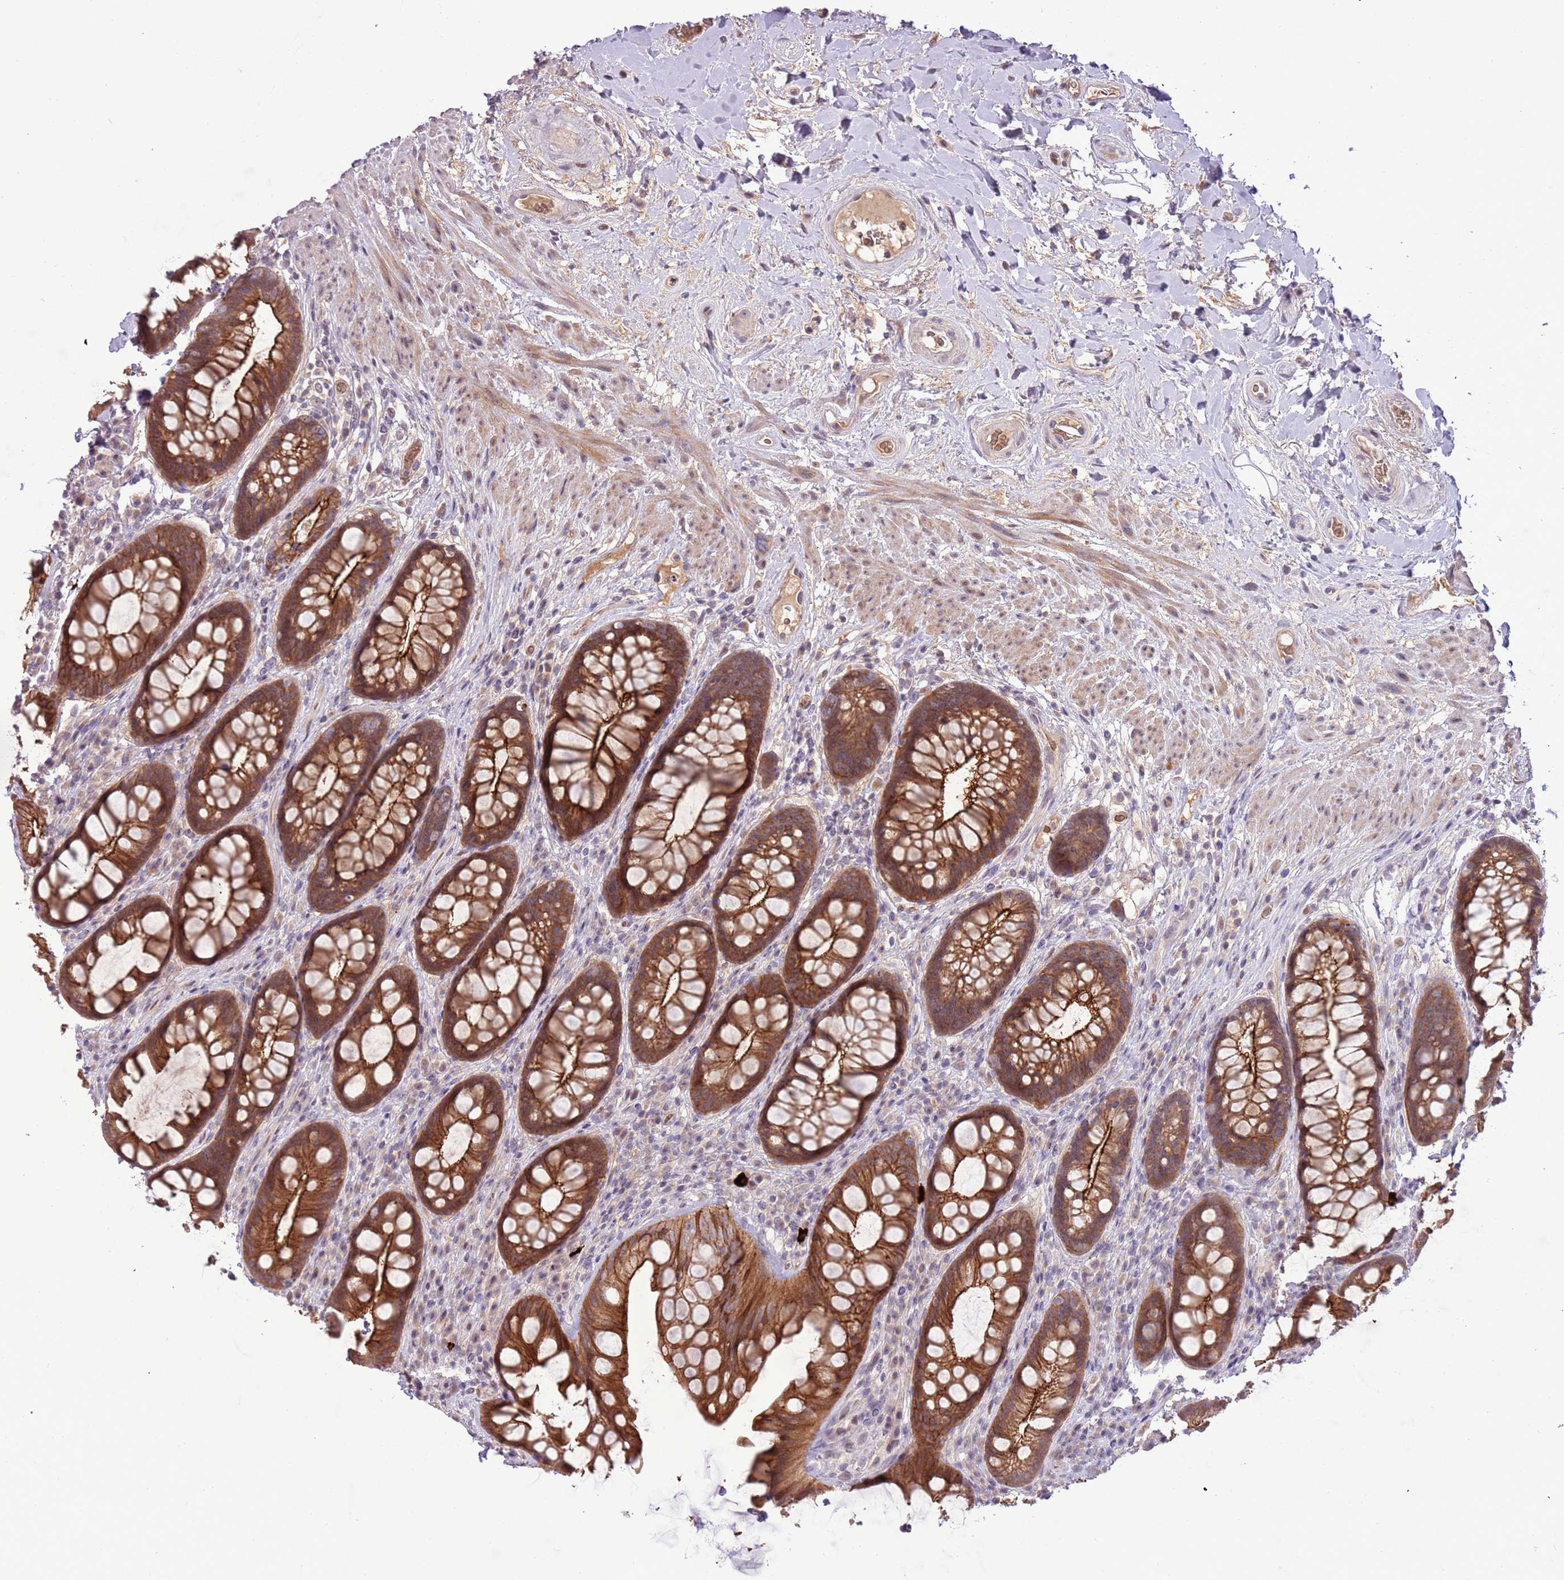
{"staining": {"intensity": "strong", "quantity": ">75%", "location": "cytoplasmic/membranous"}, "tissue": "rectum", "cell_type": "Glandular cells", "image_type": "normal", "snomed": [{"axis": "morphology", "description": "Normal tissue, NOS"}, {"axis": "topography", "description": "Rectum"}], "caption": "The micrograph demonstrates a brown stain indicating the presence of a protein in the cytoplasmic/membranous of glandular cells in rectum.", "gene": "SHROOM3", "patient": {"sex": "male", "age": 74}}